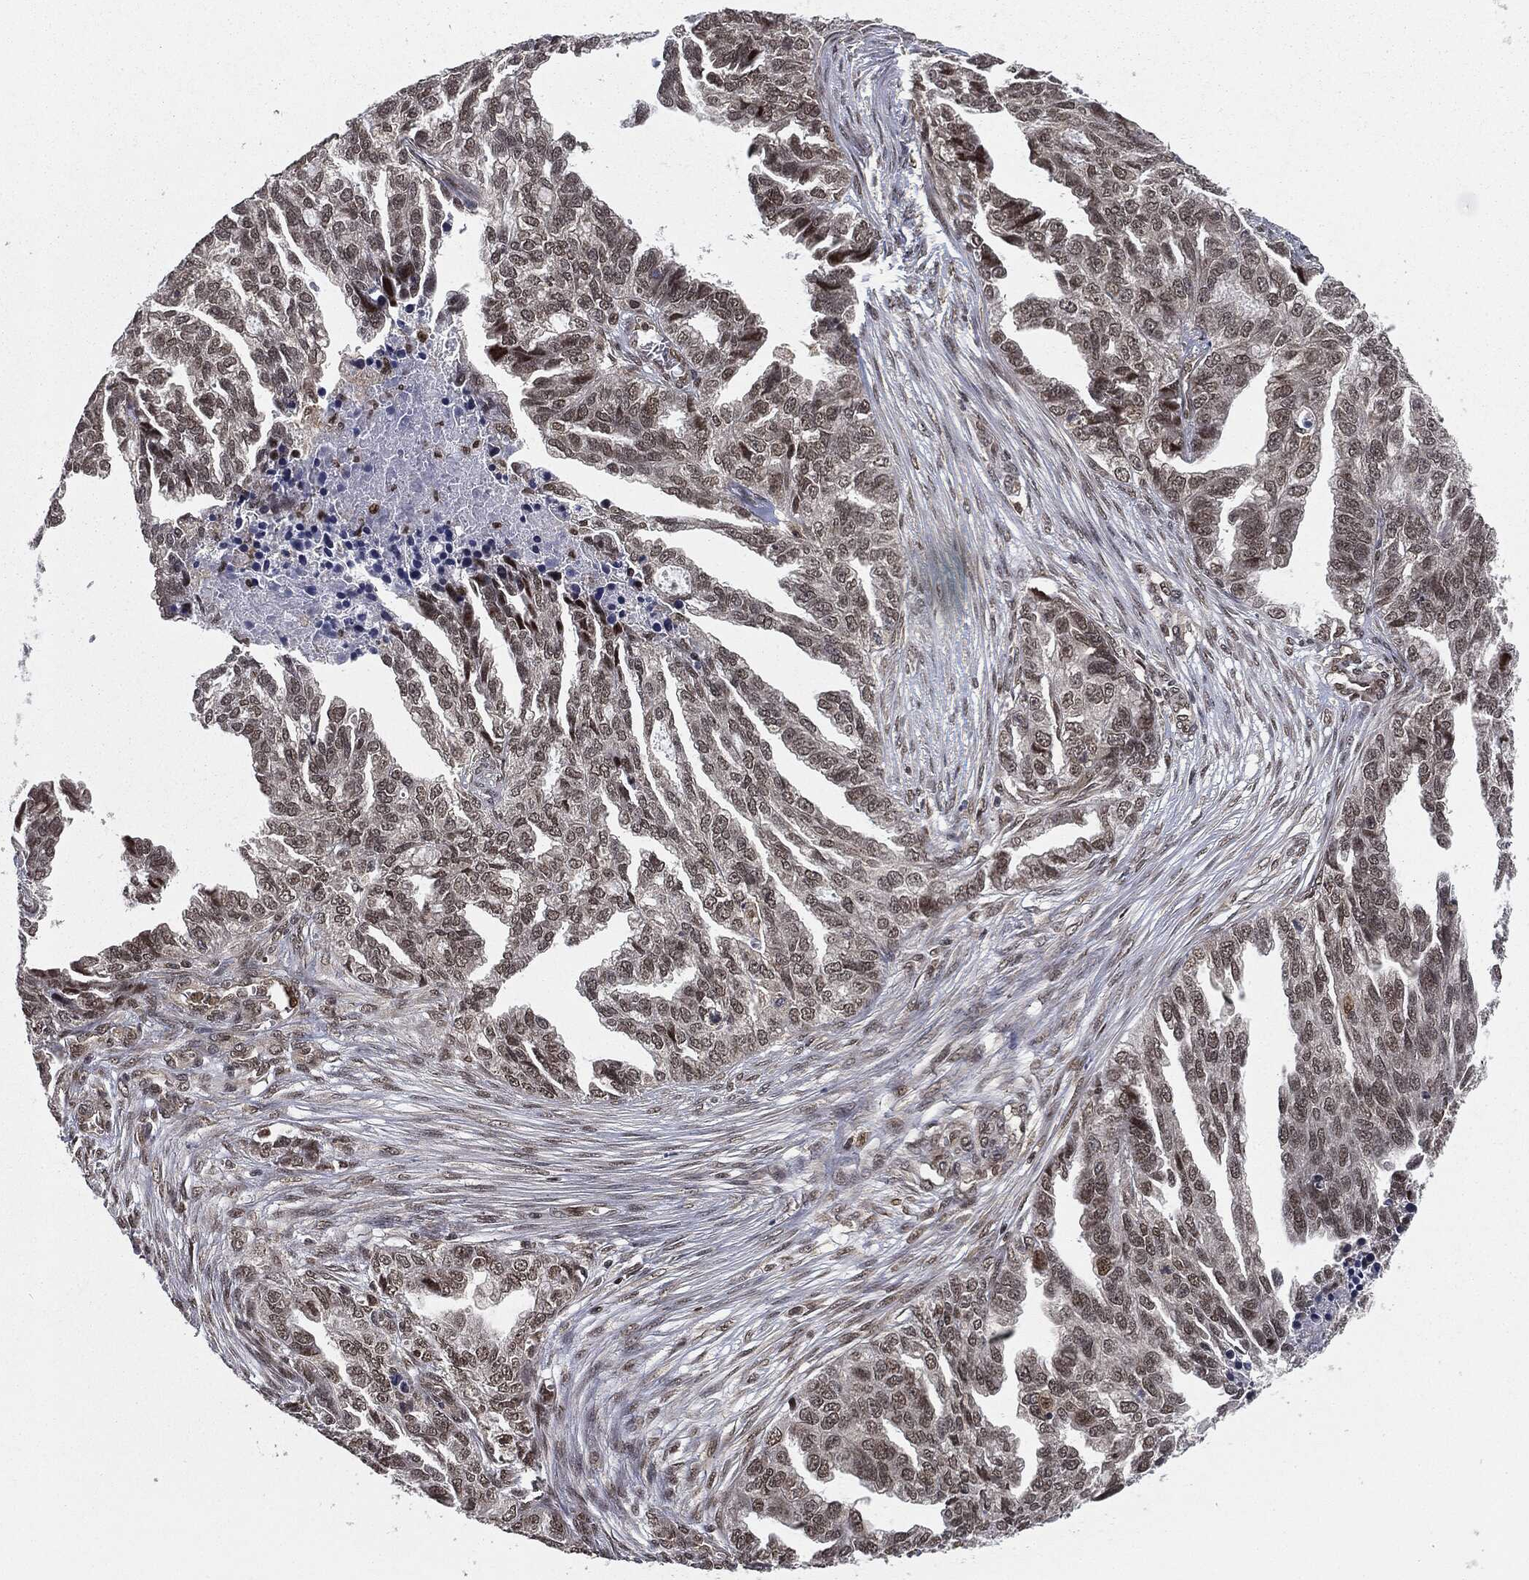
{"staining": {"intensity": "weak", "quantity": "25%-75%", "location": "nuclear"}, "tissue": "ovarian cancer", "cell_type": "Tumor cells", "image_type": "cancer", "snomed": [{"axis": "morphology", "description": "Cystadenocarcinoma, serous, NOS"}, {"axis": "topography", "description": "Ovary"}], "caption": "Ovarian cancer (serous cystadenocarcinoma) tissue reveals weak nuclear positivity in approximately 25%-75% of tumor cells, visualized by immunohistochemistry. (DAB IHC with brightfield microscopy, high magnification).", "gene": "TBC1D22A", "patient": {"sex": "female", "age": 51}}